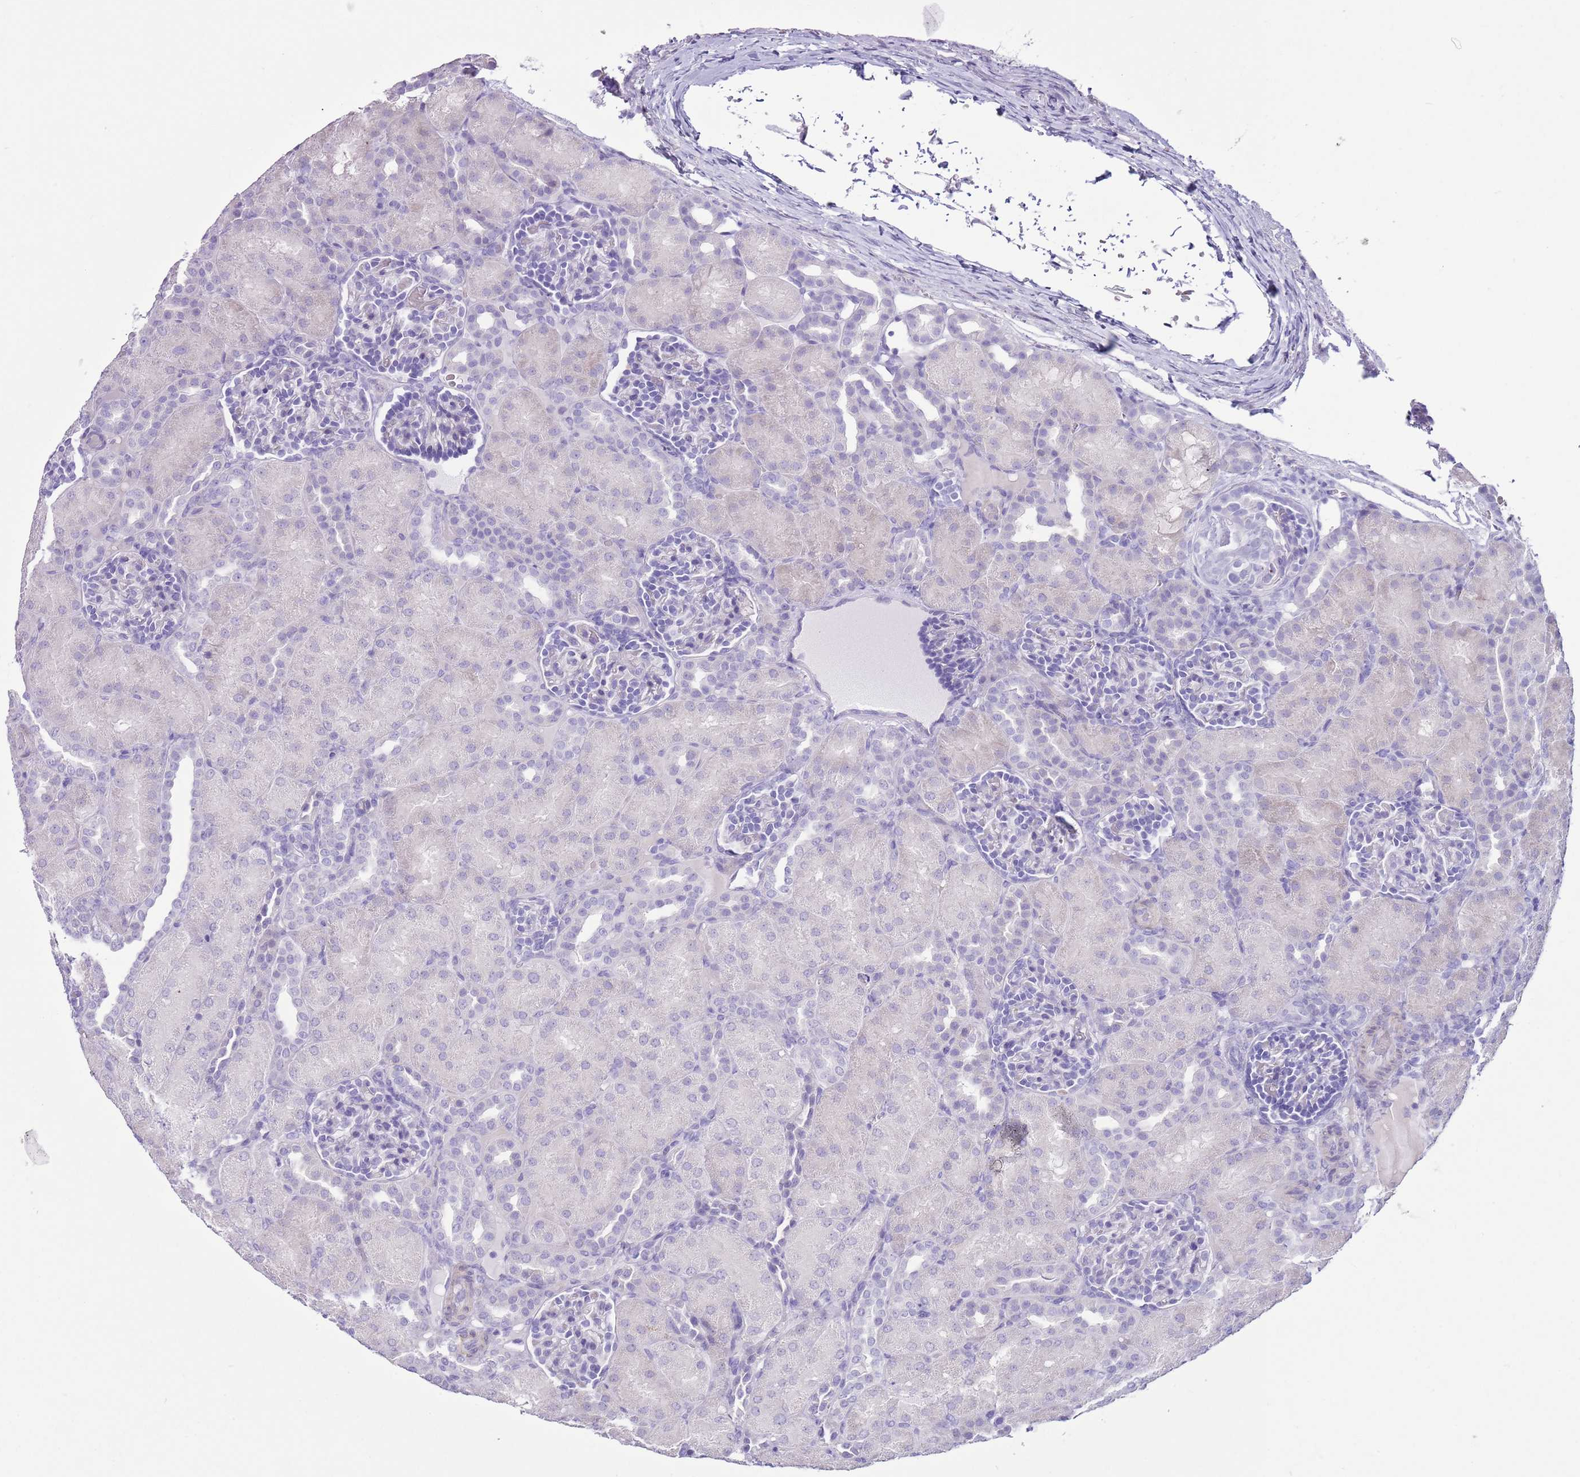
{"staining": {"intensity": "negative", "quantity": "none", "location": "none"}, "tissue": "kidney", "cell_type": "Cells in glomeruli", "image_type": "normal", "snomed": [{"axis": "morphology", "description": "Normal tissue, NOS"}, {"axis": "topography", "description": "Kidney"}], "caption": "Kidney was stained to show a protein in brown. There is no significant expression in cells in glomeruli. The staining is performed using DAB (3,3'-diaminobenzidine) brown chromogen with nuclei counter-stained in using hematoxylin.", "gene": "SLC7A14", "patient": {"sex": "male", "age": 1}}